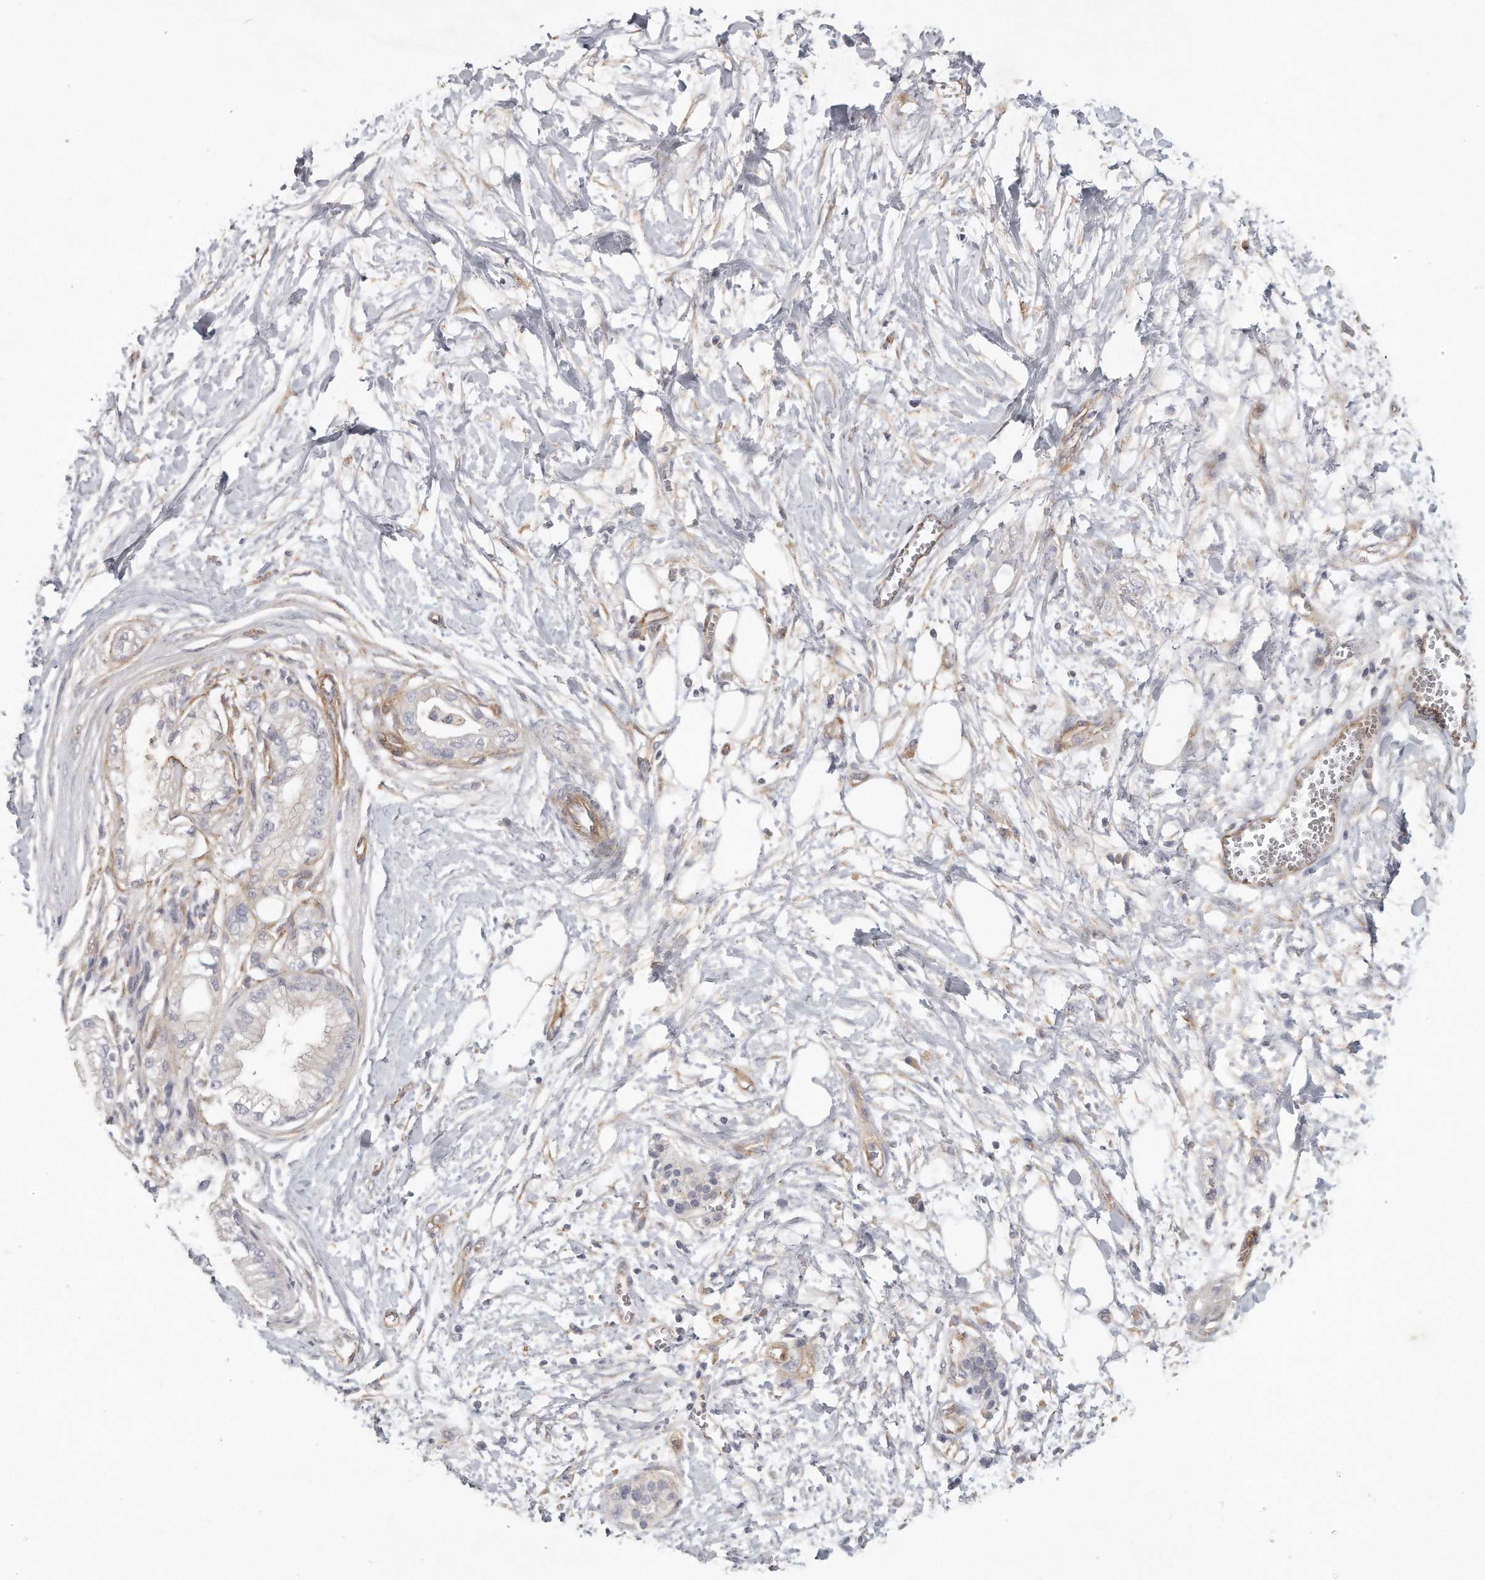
{"staining": {"intensity": "negative", "quantity": "none", "location": "none"}, "tissue": "pancreatic cancer", "cell_type": "Tumor cells", "image_type": "cancer", "snomed": [{"axis": "morphology", "description": "Adenocarcinoma, NOS"}, {"axis": "topography", "description": "Pancreas"}], "caption": "Pancreatic adenocarcinoma stained for a protein using immunohistochemistry demonstrates no staining tumor cells.", "gene": "MTERF4", "patient": {"sex": "male", "age": 68}}